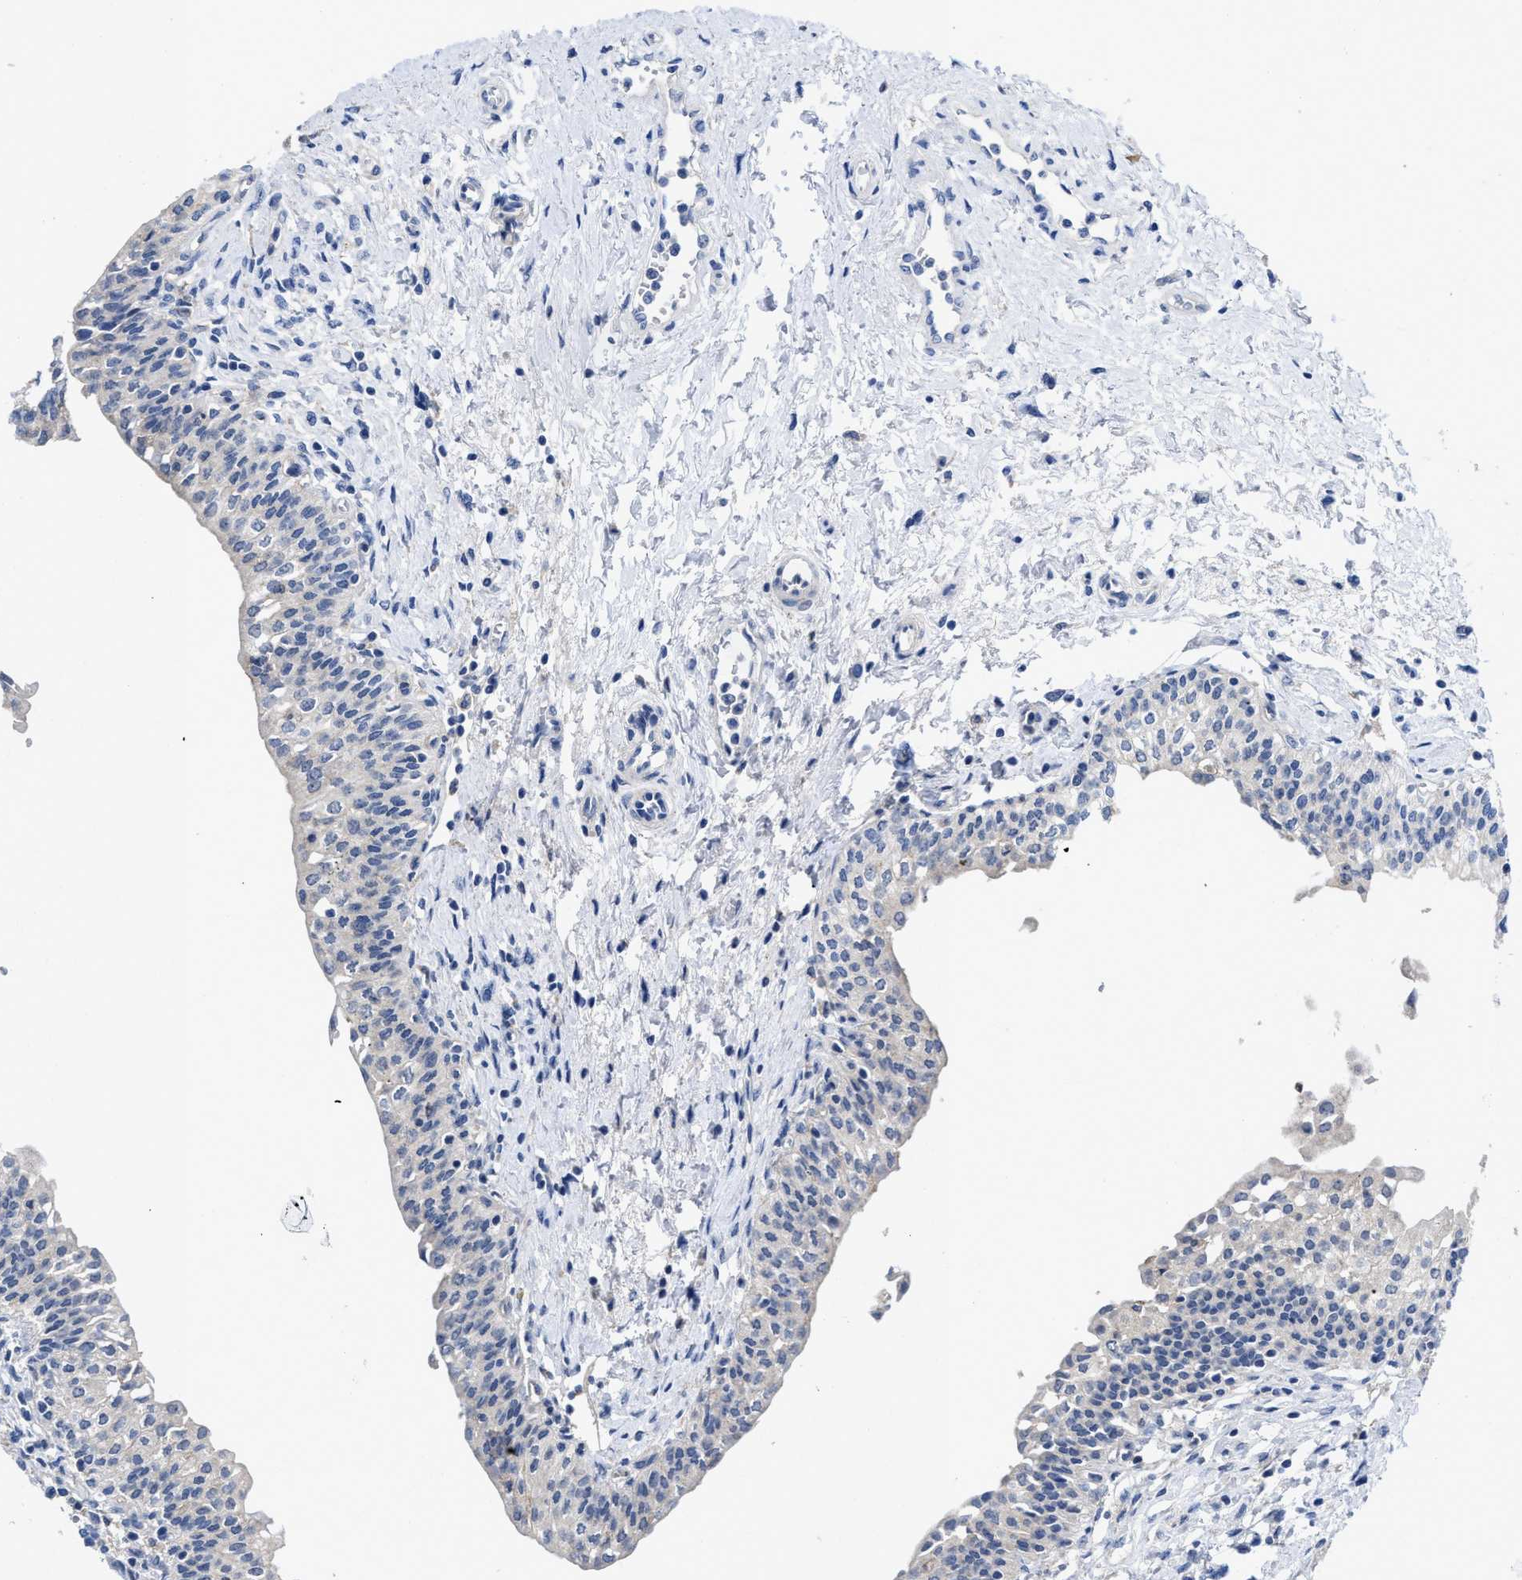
{"staining": {"intensity": "negative", "quantity": "none", "location": "none"}, "tissue": "urinary bladder", "cell_type": "Urothelial cells", "image_type": "normal", "snomed": [{"axis": "morphology", "description": "Normal tissue, NOS"}, {"axis": "topography", "description": "Urinary bladder"}], "caption": "Unremarkable urinary bladder was stained to show a protein in brown. There is no significant staining in urothelial cells. The staining was performed using DAB (3,3'-diaminobenzidine) to visualize the protein expression in brown, while the nuclei were stained in blue with hematoxylin (Magnification: 20x).", "gene": "PYY", "patient": {"sex": "male", "age": 55}}